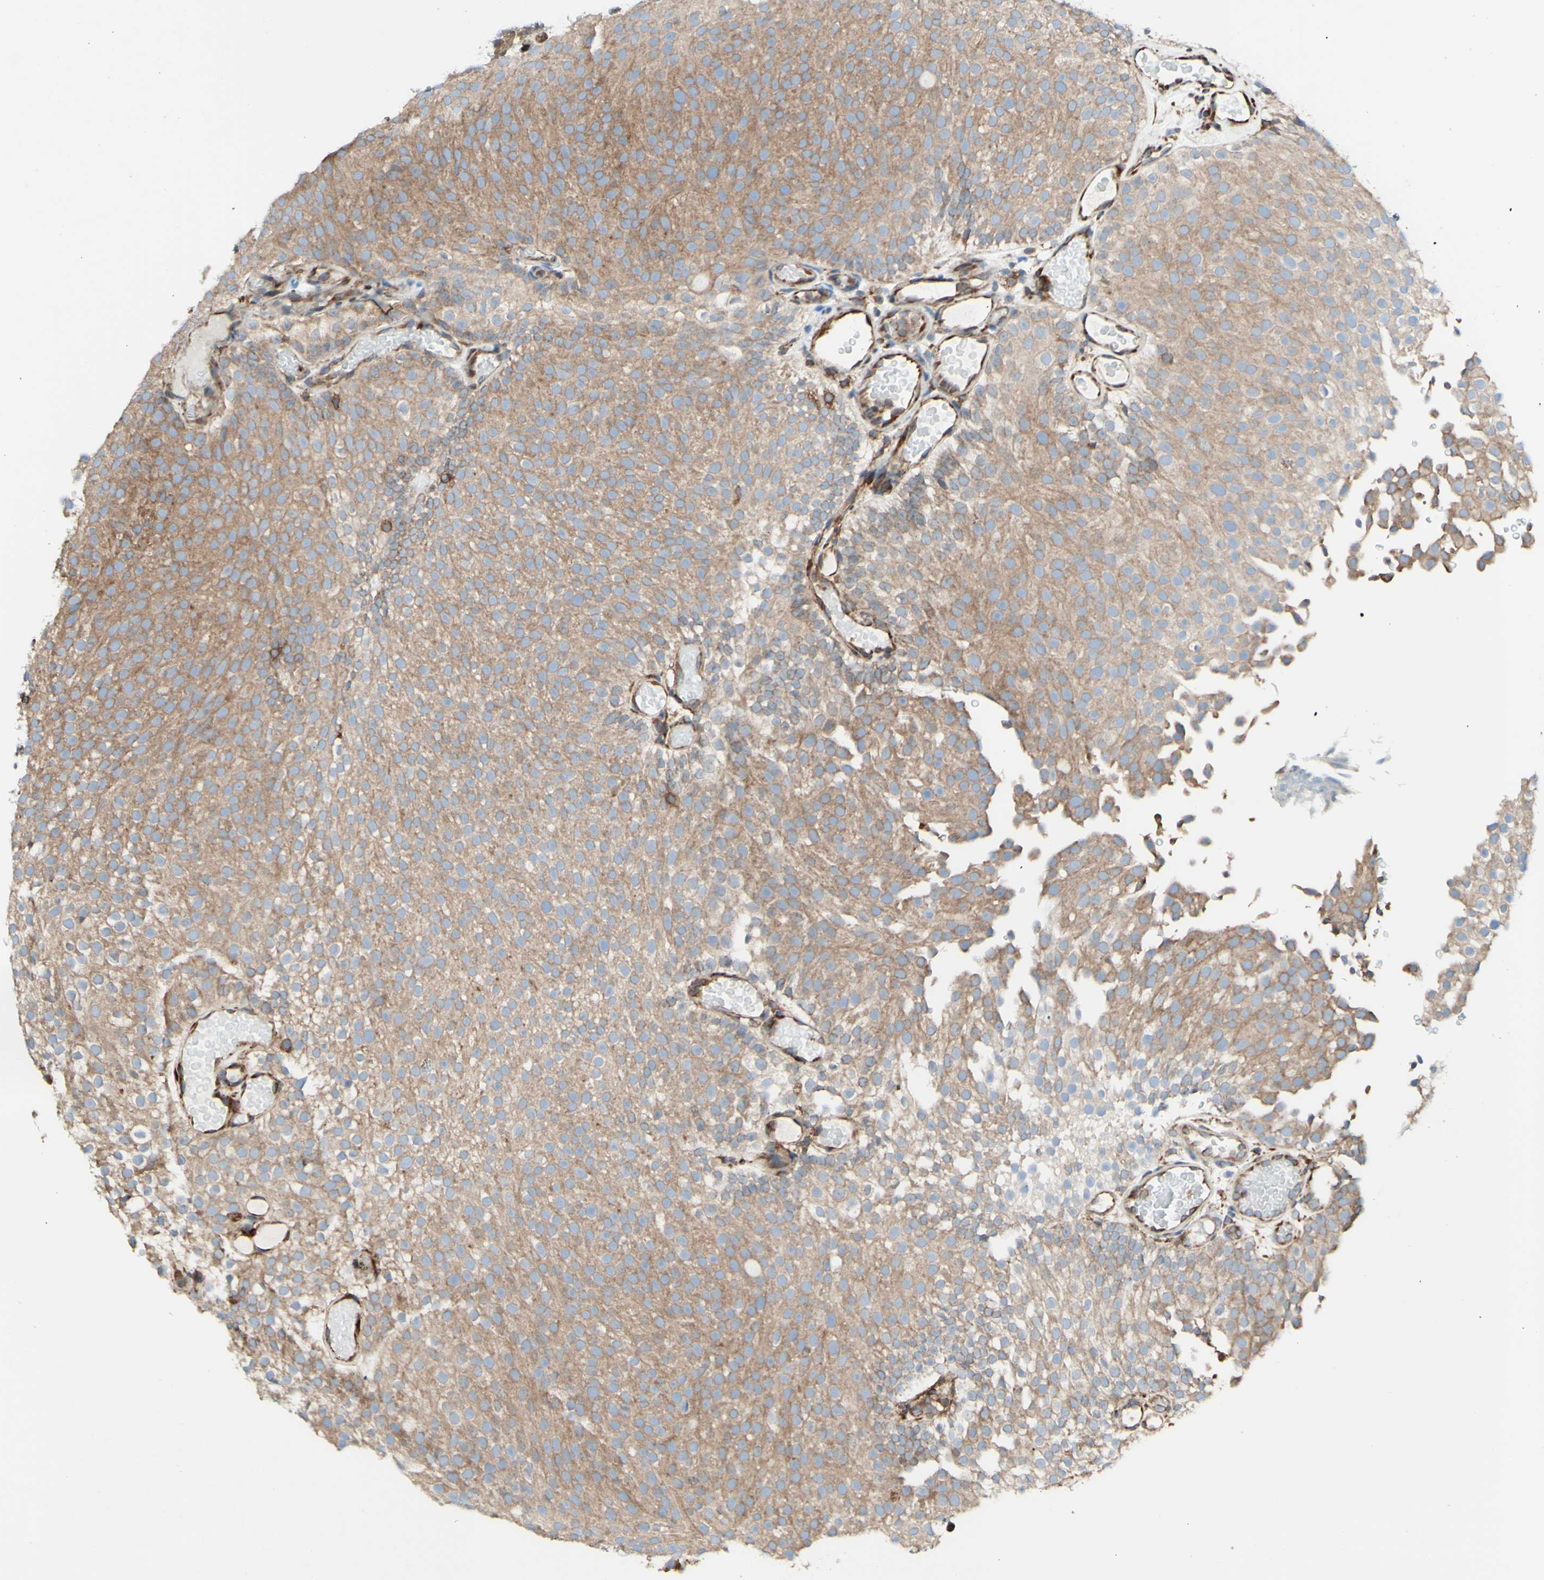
{"staining": {"intensity": "moderate", "quantity": ">75%", "location": "cytoplasmic/membranous"}, "tissue": "urothelial cancer", "cell_type": "Tumor cells", "image_type": "cancer", "snomed": [{"axis": "morphology", "description": "Urothelial carcinoma, Low grade"}, {"axis": "topography", "description": "Urinary bladder"}], "caption": "A brown stain shows moderate cytoplasmic/membranous positivity of a protein in human low-grade urothelial carcinoma tumor cells.", "gene": "DNAJB11", "patient": {"sex": "male", "age": 78}}